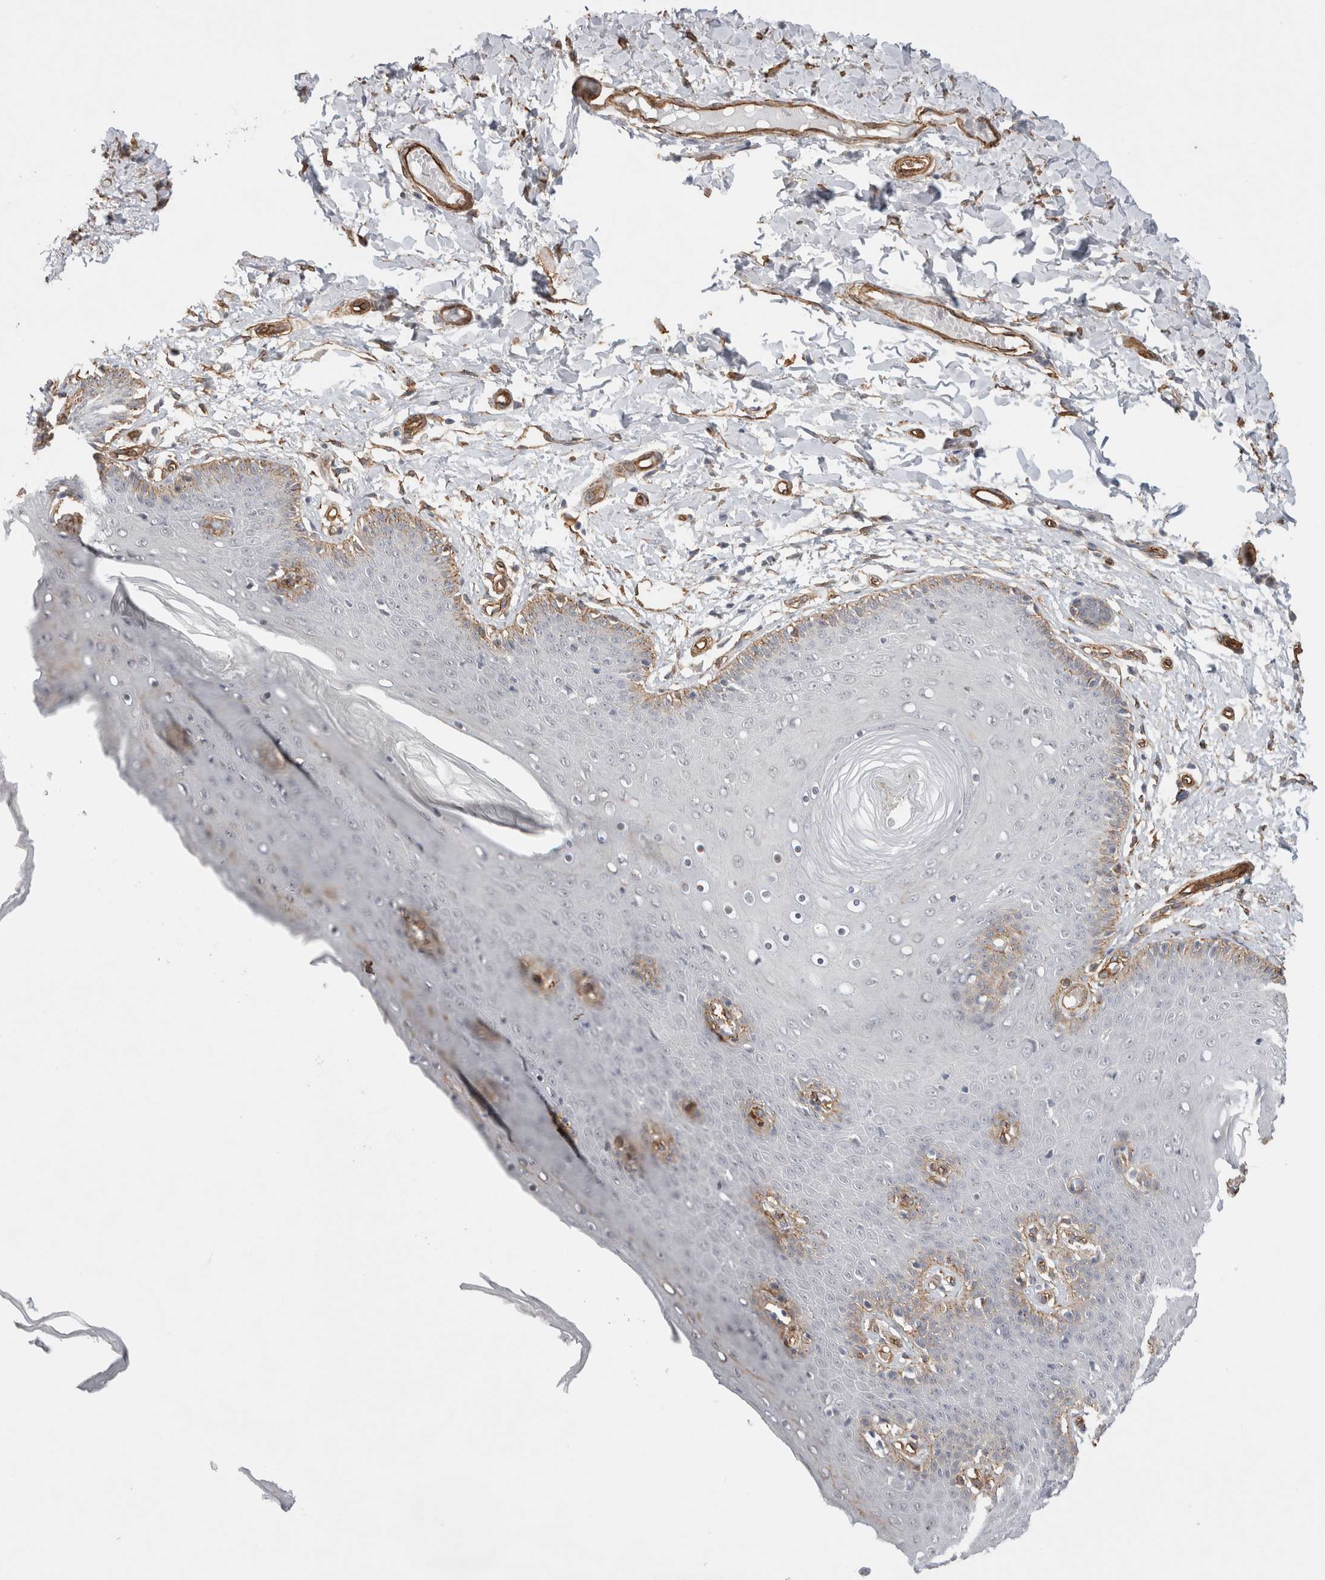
{"staining": {"intensity": "strong", "quantity": "<25%", "location": "cytoplasmic/membranous"}, "tissue": "skin", "cell_type": "Epidermal cells", "image_type": "normal", "snomed": [{"axis": "morphology", "description": "Normal tissue, NOS"}, {"axis": "topography", "description": "Vulva"}], "caption": "Brown immunohistochemical staining in unremarkable skin reveals strong cytoplasmic/membranous expression in approximately <25% of epidermal cells. (Brightfield microscopy of DAB IHC at high magnification).", "gene": "CAAP1", "patient": {"sex": "female", "age": 66}}